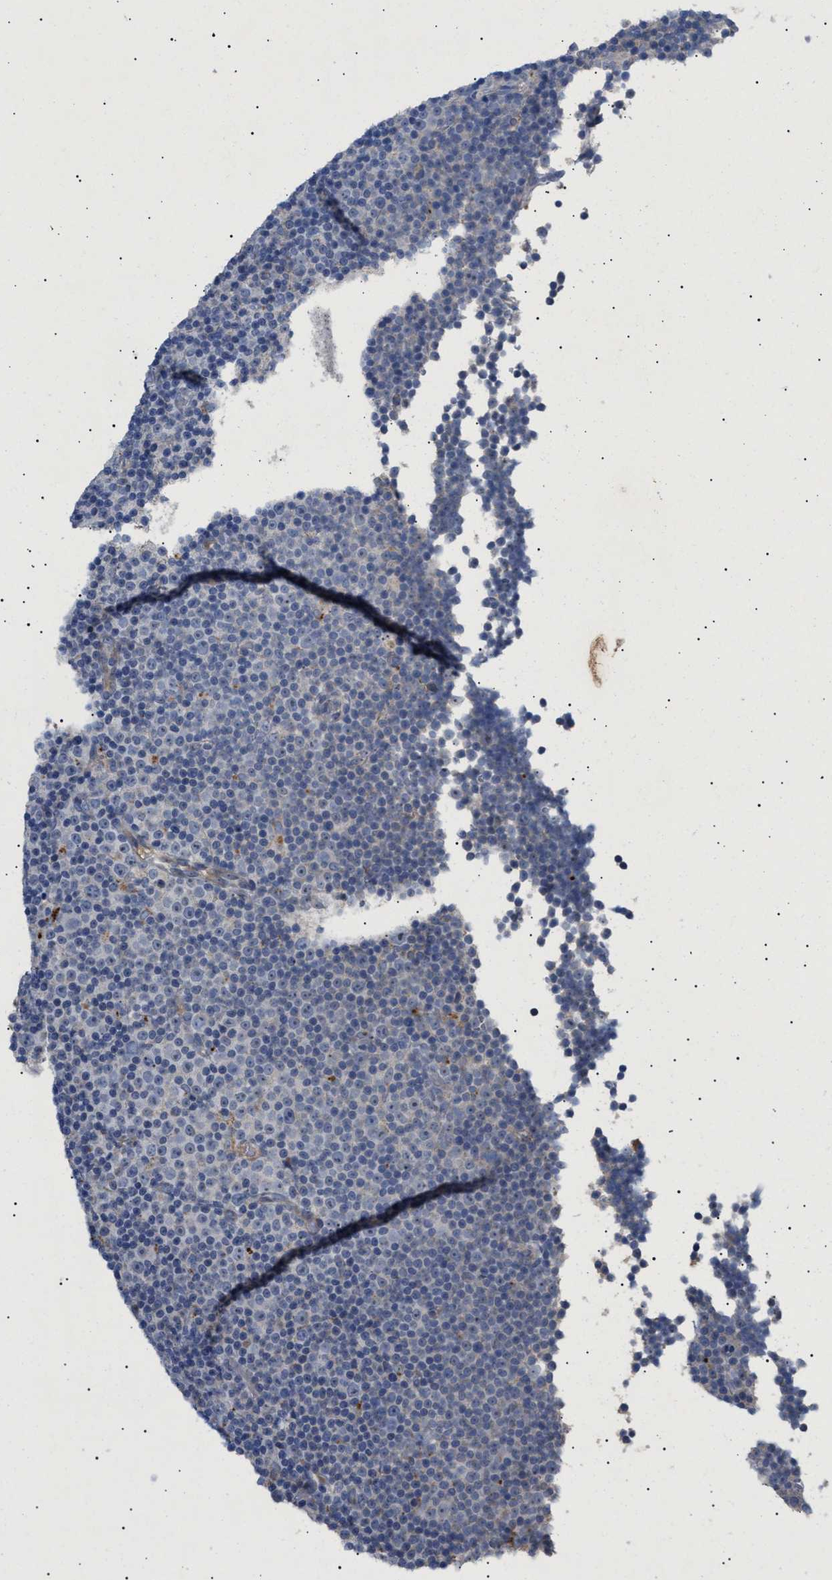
{"staining": {"intensity": "negative", "quantity": "none", "location": "none"}, "tissue": "lymphoma", "cell_type": "Tumor cells", "image_type": "cancer", "snomed": [{"axis": "morphology", "description": "Malignant lymphoma, non-Hodgkin's type, Low grade"}, {"axis": "topography", "description": "Lymph node"}], "caption": "Tumor cells show no significant protein positivity in lymphoma.", "gene": "SIRT5", "patient": {"sex": "female", "age": 67}}